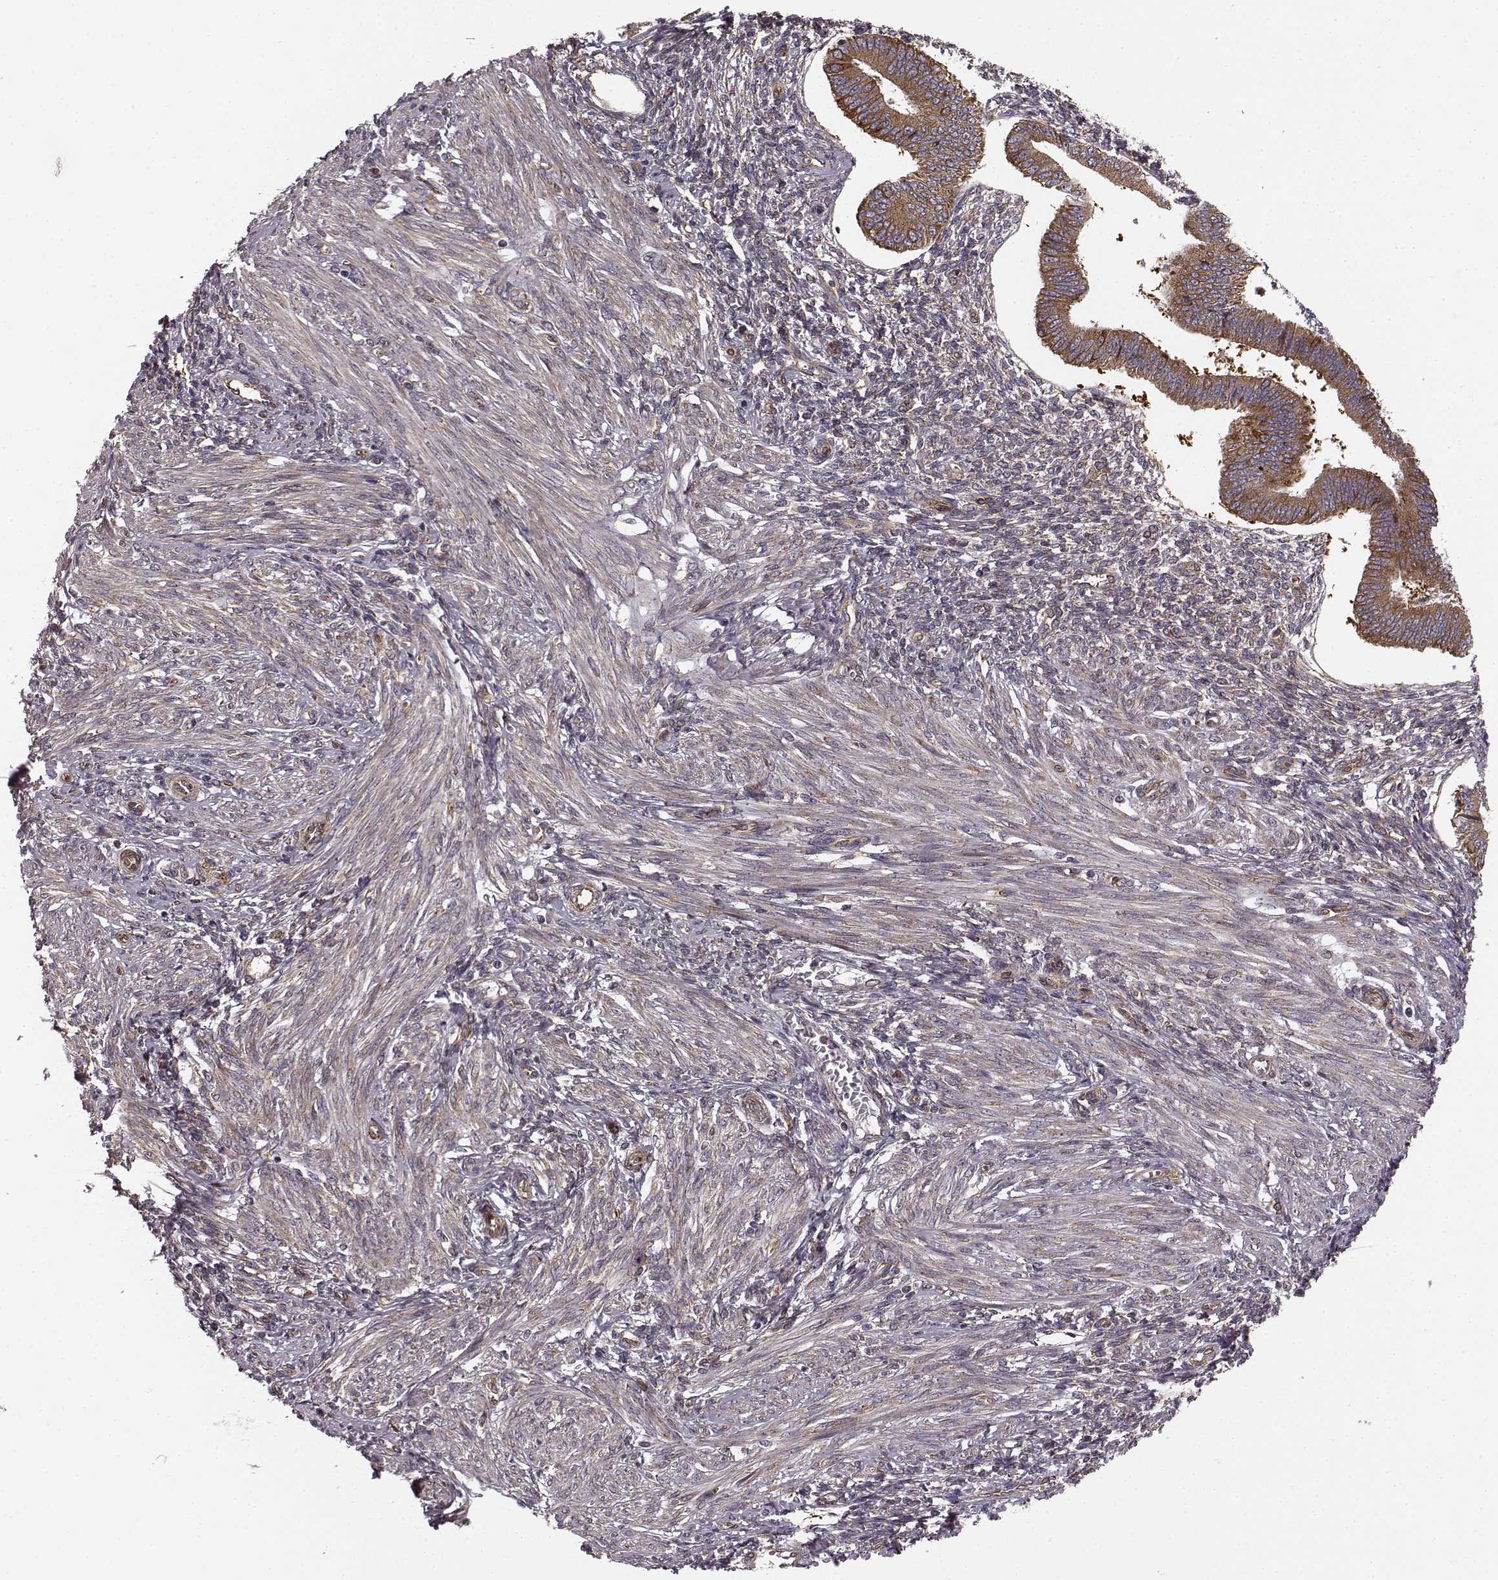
{"staining": {"intensity": "negative", "quantity": "none", "location": "none"}, "tissue": "endometrium", "cell_type": "Cells in endometrial stroma", "image_type": "normal", "snomed": [{"axis": "morphology", "description": "Normal tissue, NOS"}, {"axis": "topography", "description": "Endometrium"}], "caption": "A photomicrograph of human endometrium is negative for staining in cells in endometrial stroma. The staining was performed using DAB to visualize the protein expression in brown, while the nuclei were stained in blue with hematoxylin (Magnification: 20x).", "gene": "TMEM14A", "patient": {"sex": "female", "age": 42}}